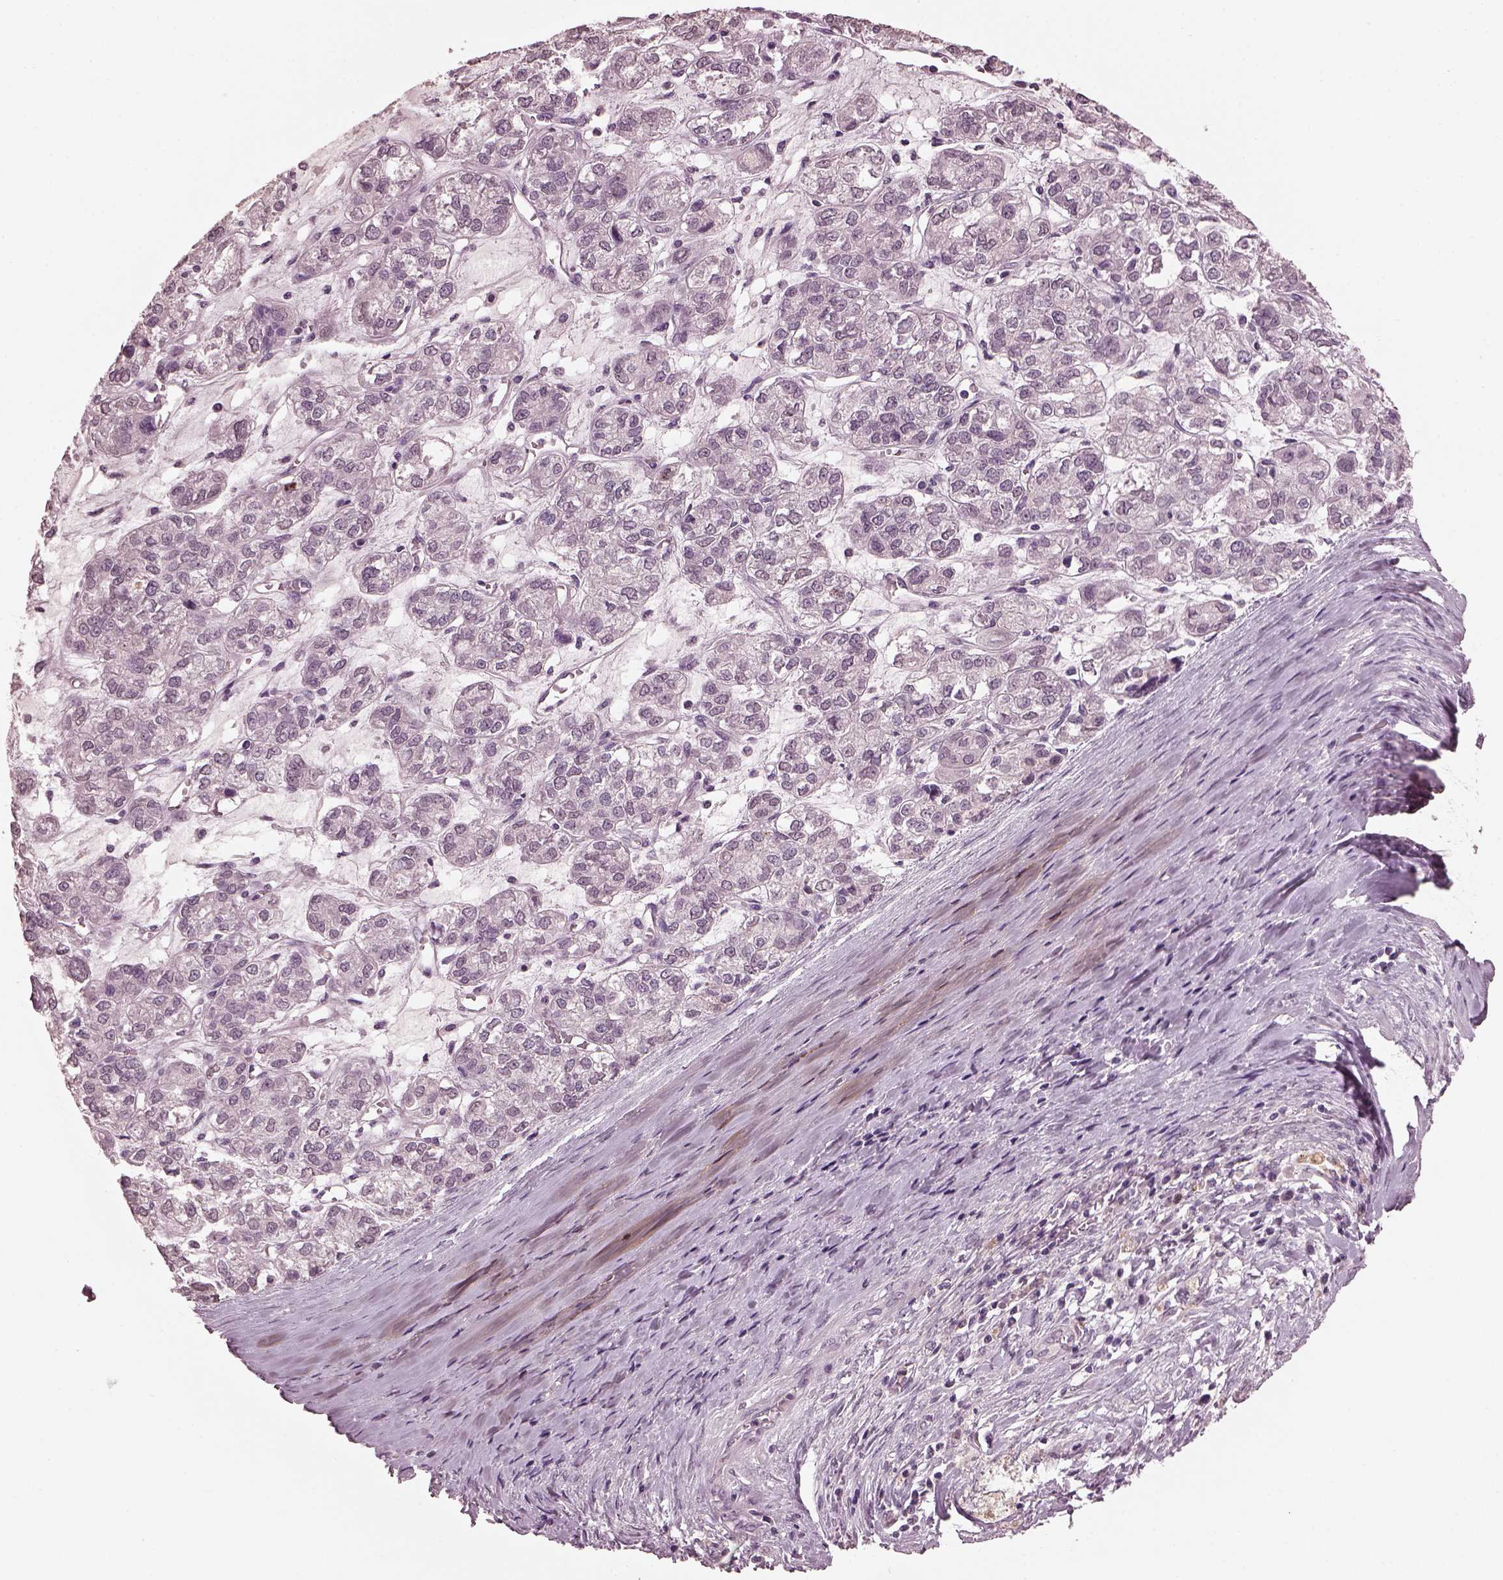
{"staining": {"intensity": "negative", "quantity": "none", "location": "none"}, "tissue": "ovarian cancer", "cell_type": "Tumor cells", "image_type": "cancer", "snomed": [{"axis": "morphology", "description": "Carcinoma, endometroid"}, {"axis": "topography", "description": "Ovary"}], "caption": "This is an immunohistochemistry image of human ovarian cancer (endometroid carcinoma). There is no positivity in tumor cells.", "gene": "TSKS", "patient": {"sex": "female", "age": 64}}